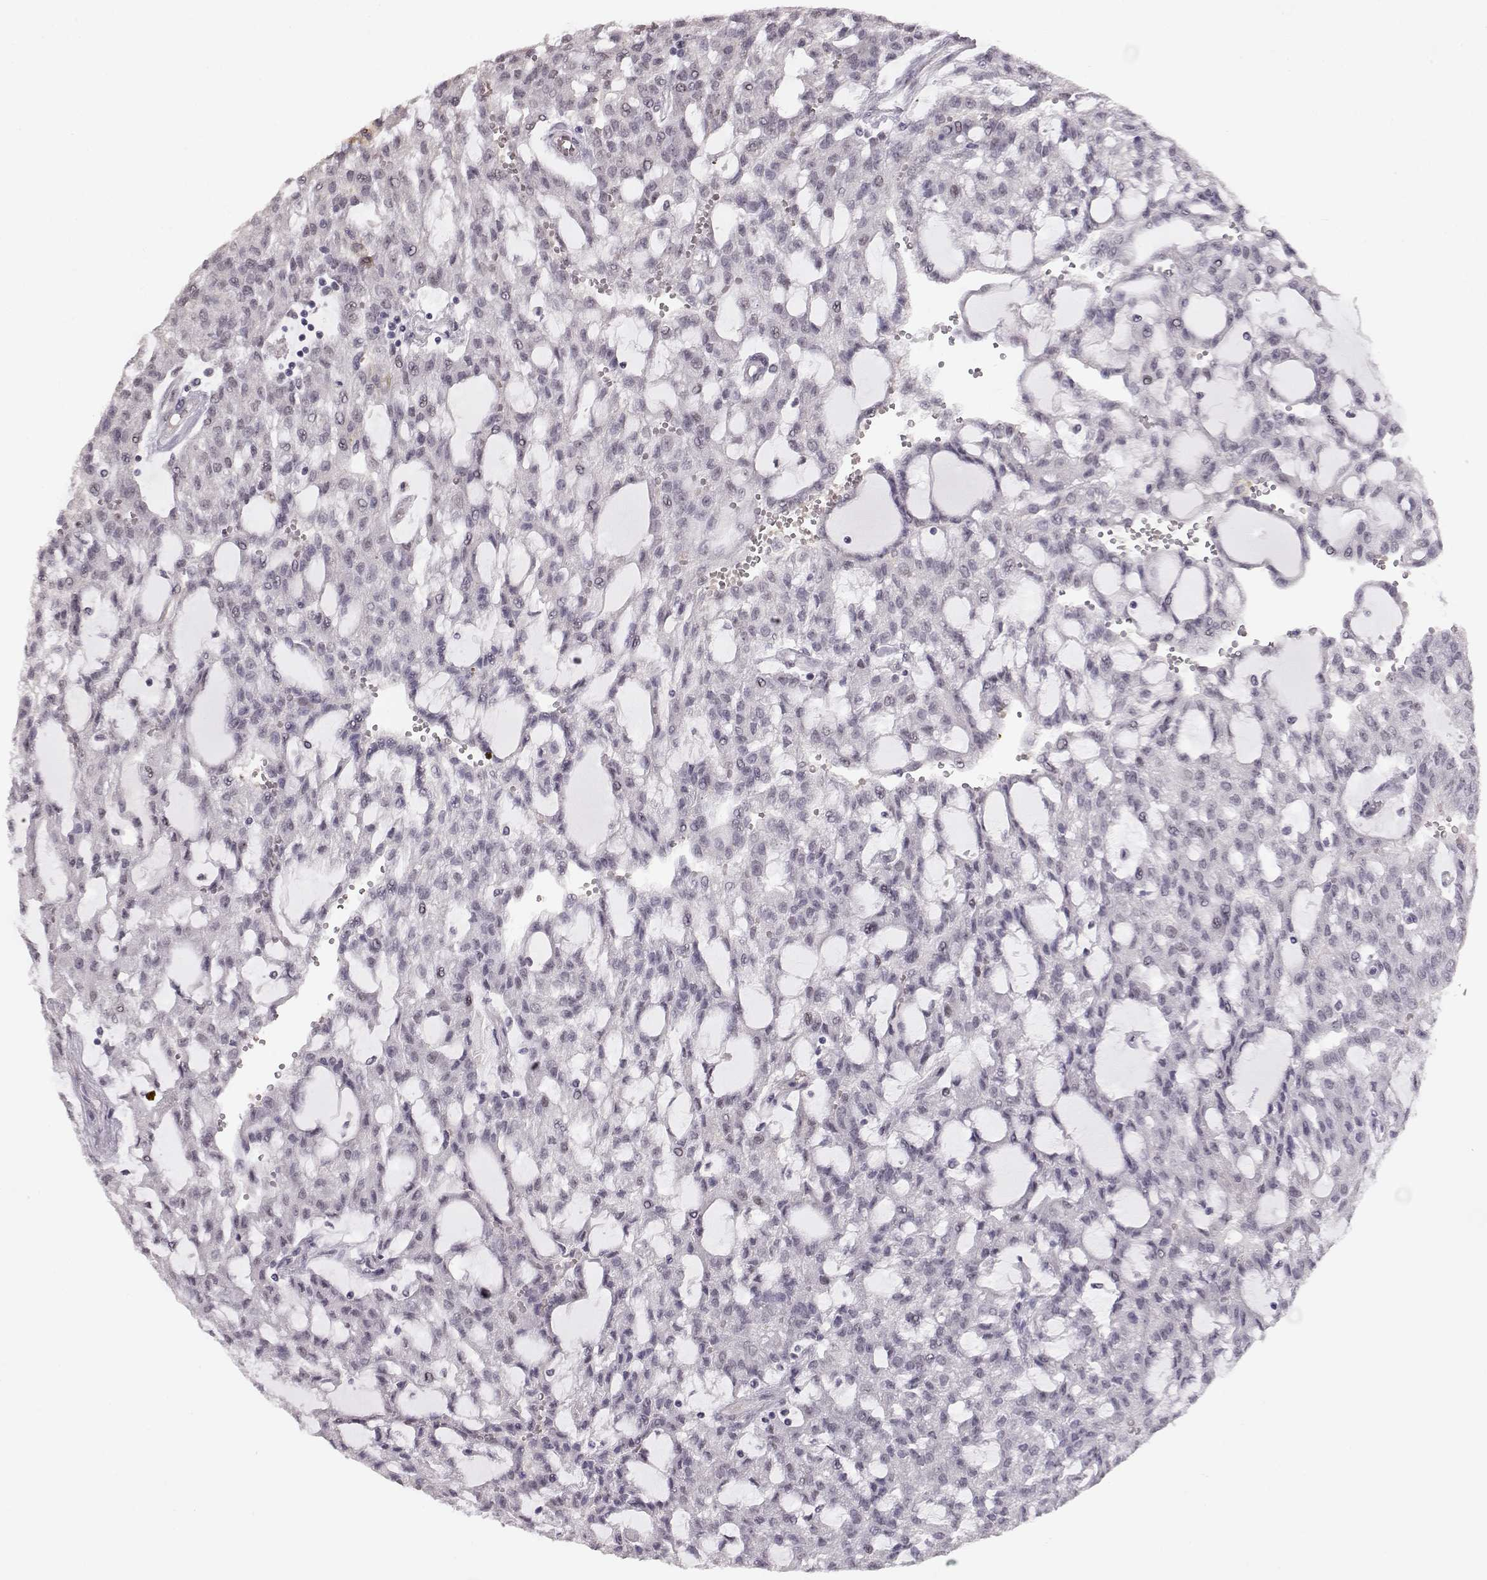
{"staining": {"intensity": "negative", "quantity": "none", "location": "none"}, "tissue": "renal cancer", "cell_type": "Tumor cells", "image_type": "cancer", "snomed": [{"axis": "morphology", "description": "Adenocarcinoma, NOS"}, {"axis": "topography", "description": "Kidney"}], "caption": "Micrograph shows no significant protein expression in tumor cells of renal cancer (adenocarcinoma).", "gene": "PCP4", "patient": {"sex": "male", "age": 63}}